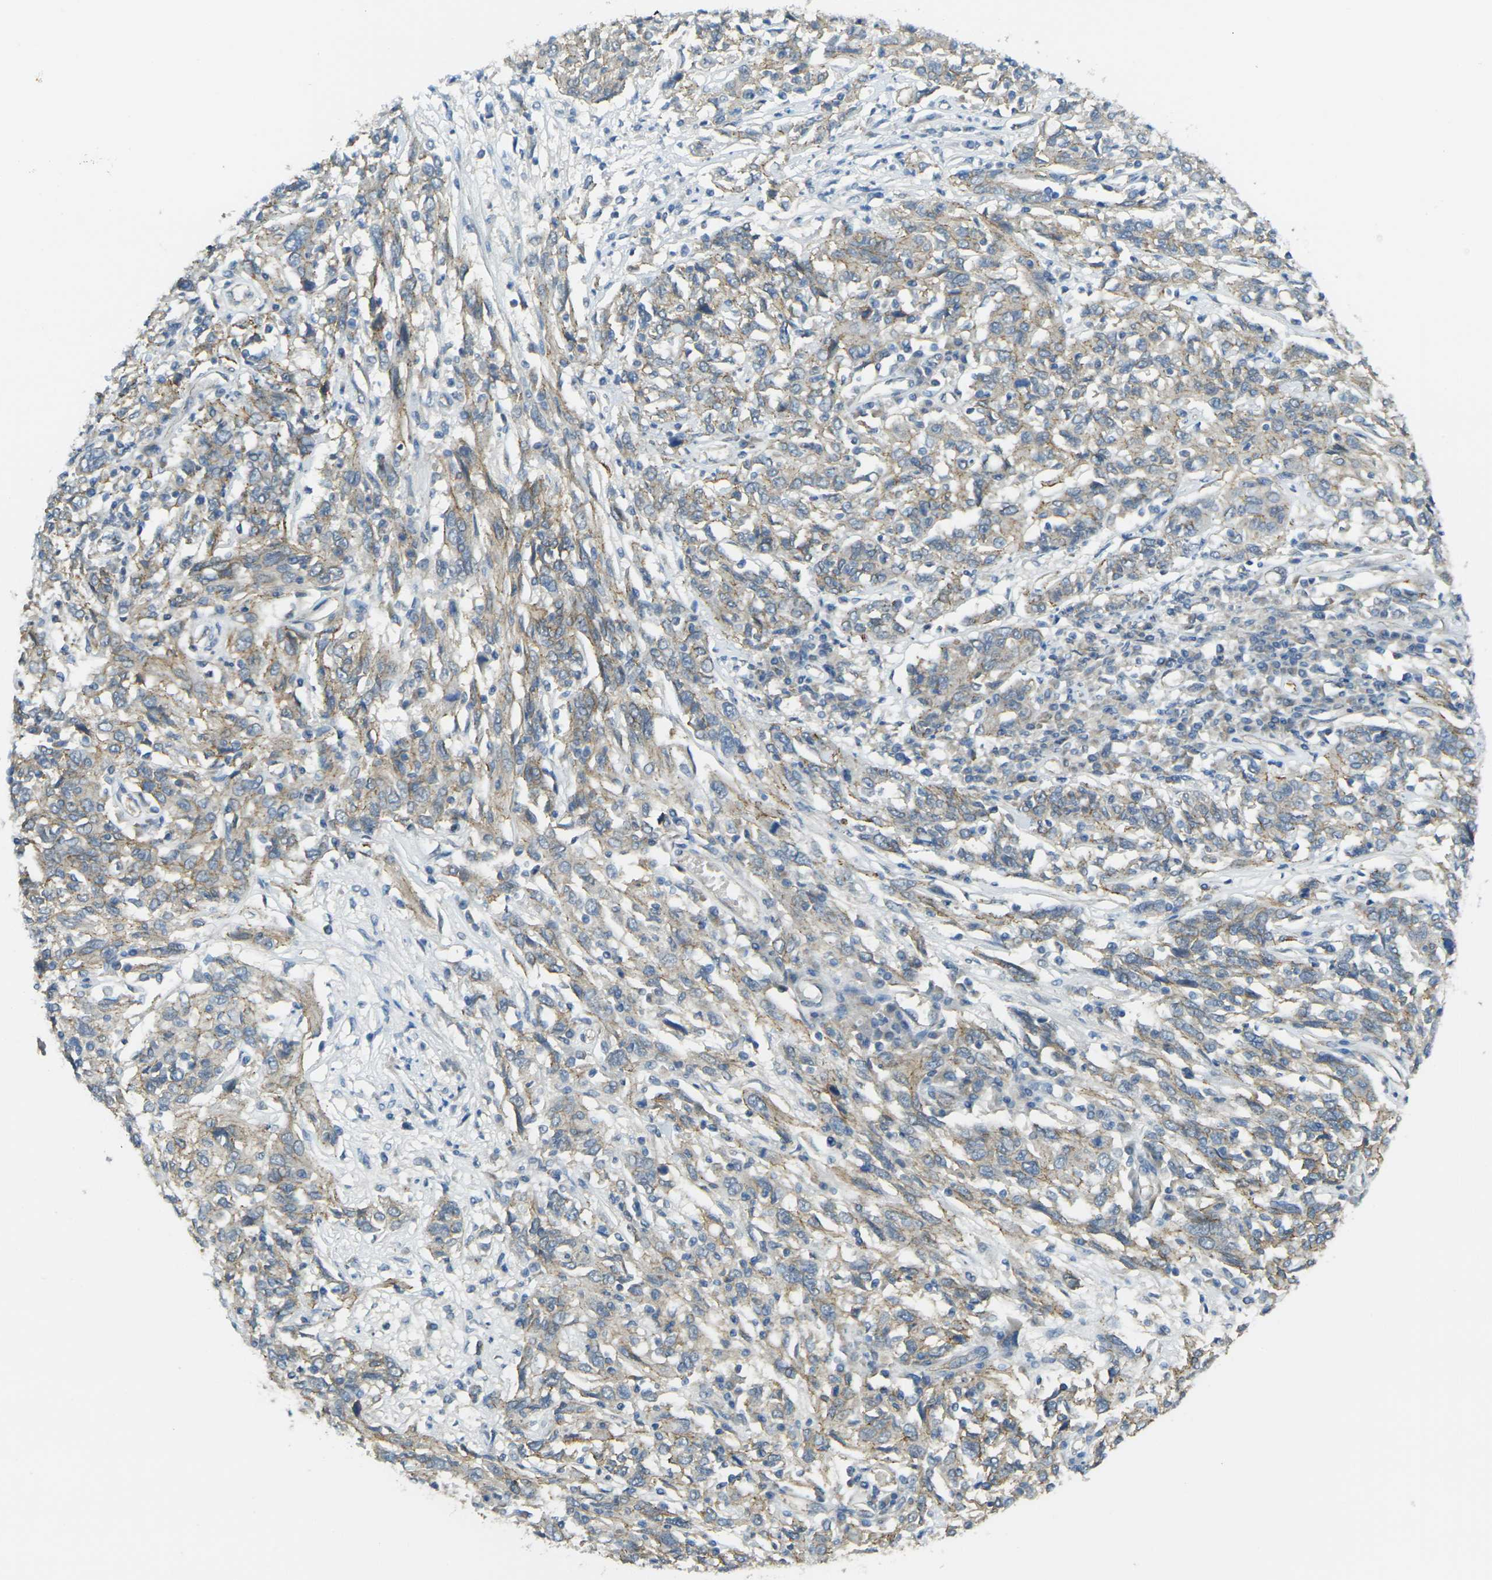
{"staining": {"intensity": "weak", "quantity": "25%-75%", "location": "cytoplasmic/membranous"}, "tissue": "cervical cancer", "cell_type": "Tumor cells", "image_type": "cancer", "snomed": [{"axis": "morphology", "description": "Squamous cell carcinoma, NOS"}, {"axis": "topography", "description": "Cervix"}], "caption": "A low amount of weak cytoplasmic/membranous staining is identified in approximately 25%-75% of tumor cells in cervical cancer (squamous cell carcinoma) tissue. The staining is performed using DAB (3,3'-diaminobenzidine) brown chromogen to label protein expression. The nuclei are counter-stained blue using hematoxylin.", "gene": "RHBDD1", "patient": {"sex": "female", "age": 46}}